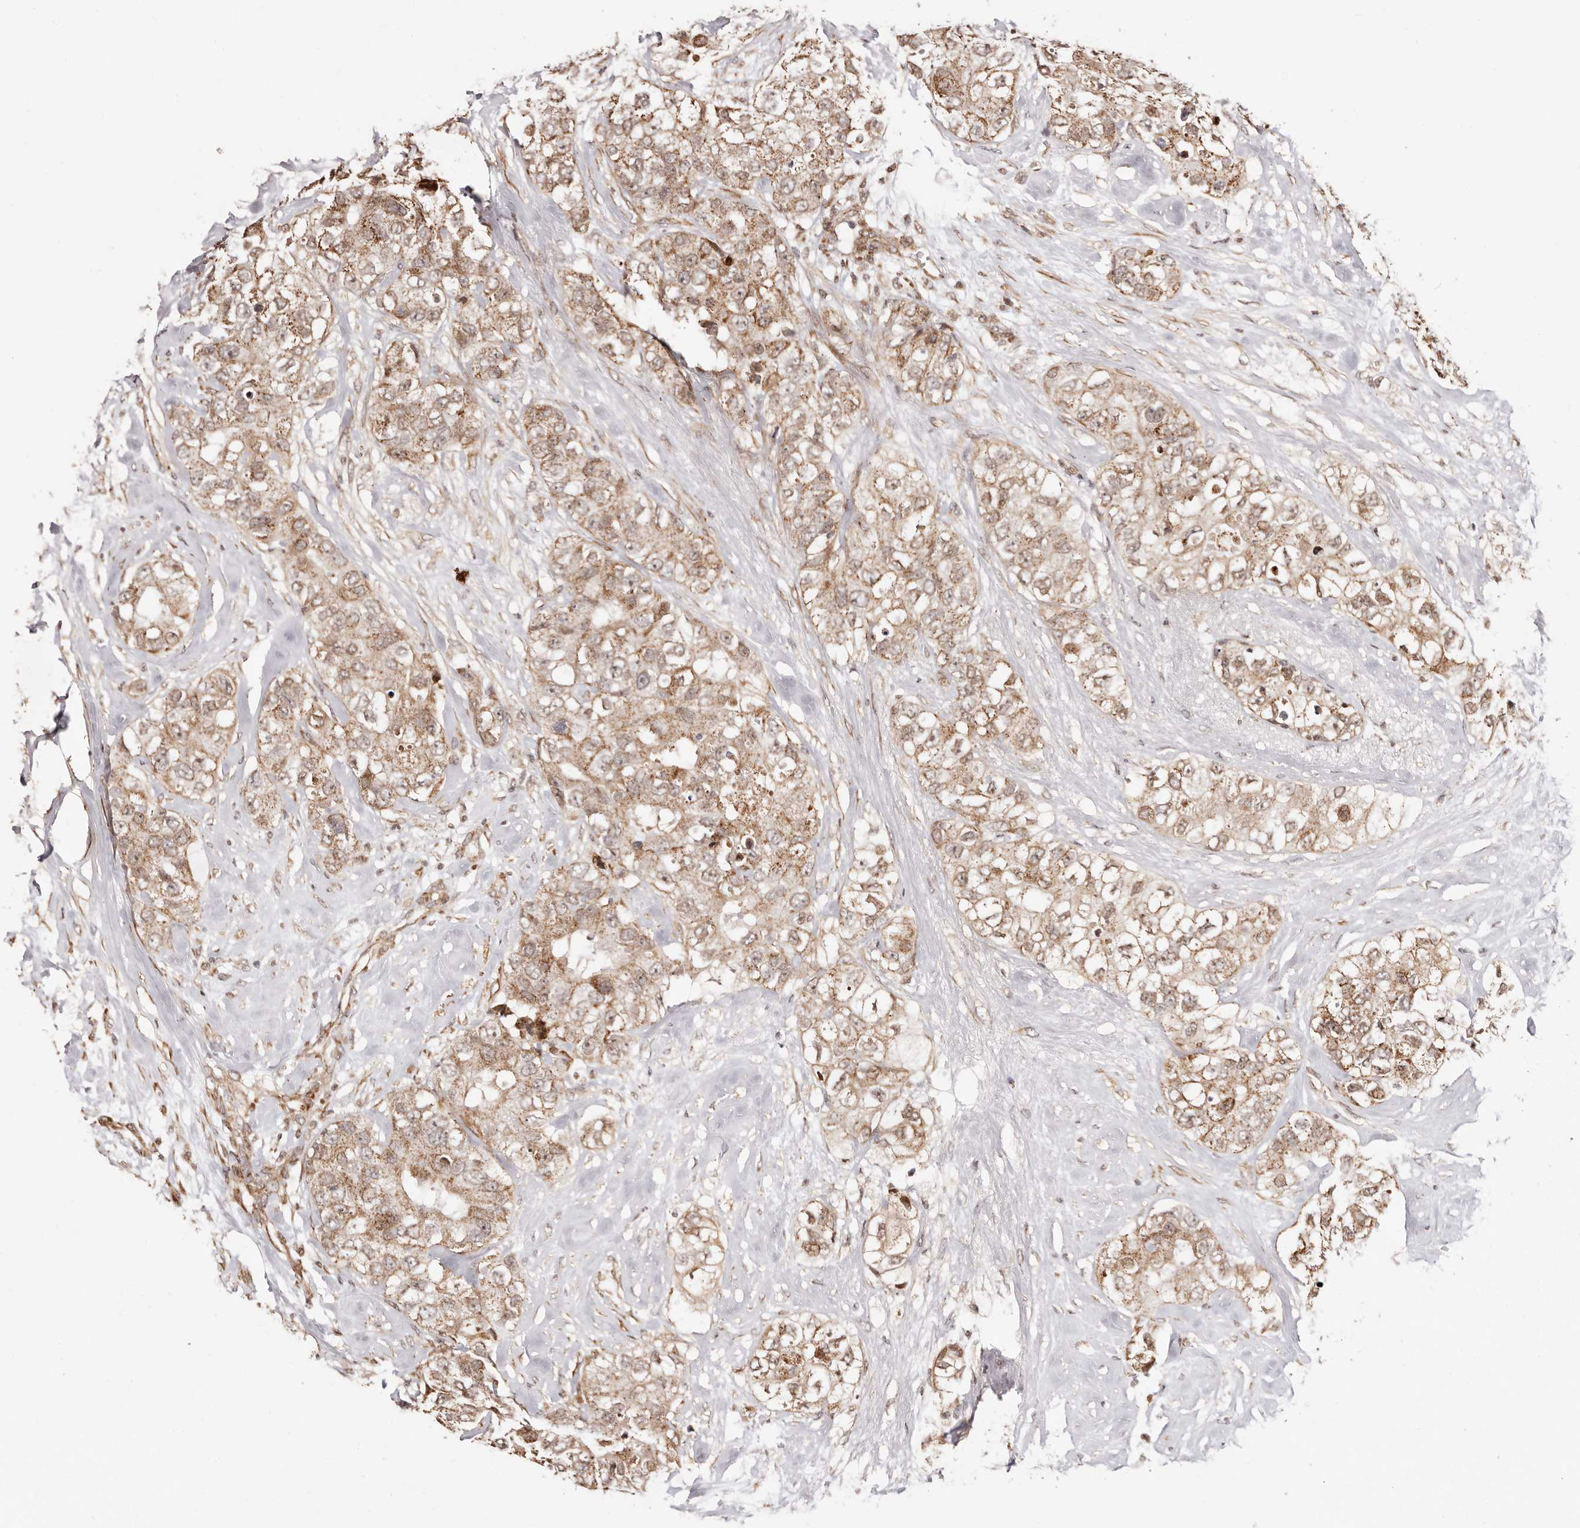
{"staining": {"intensity": "moderate", "quantity": ">75%", "location": "cytoplasmic/membranous"}, "tissue": "breast cancer", "cell_type": "Tumor cells", "image_type": "cancer", "snomed": [{"axis": "morphology", "description": "Duct carcinoma"}, {"axis": "topography", "description": "Breast"}], "caption": "A high-resolution photomicrograph shows IHC staining of breast cancer, which reveals moderate cytoplasmic/membranous staining in approximately >75% of tumor cells.", "gene": "HIVEP3", "patient": {"sex": "female", "age": 62}}